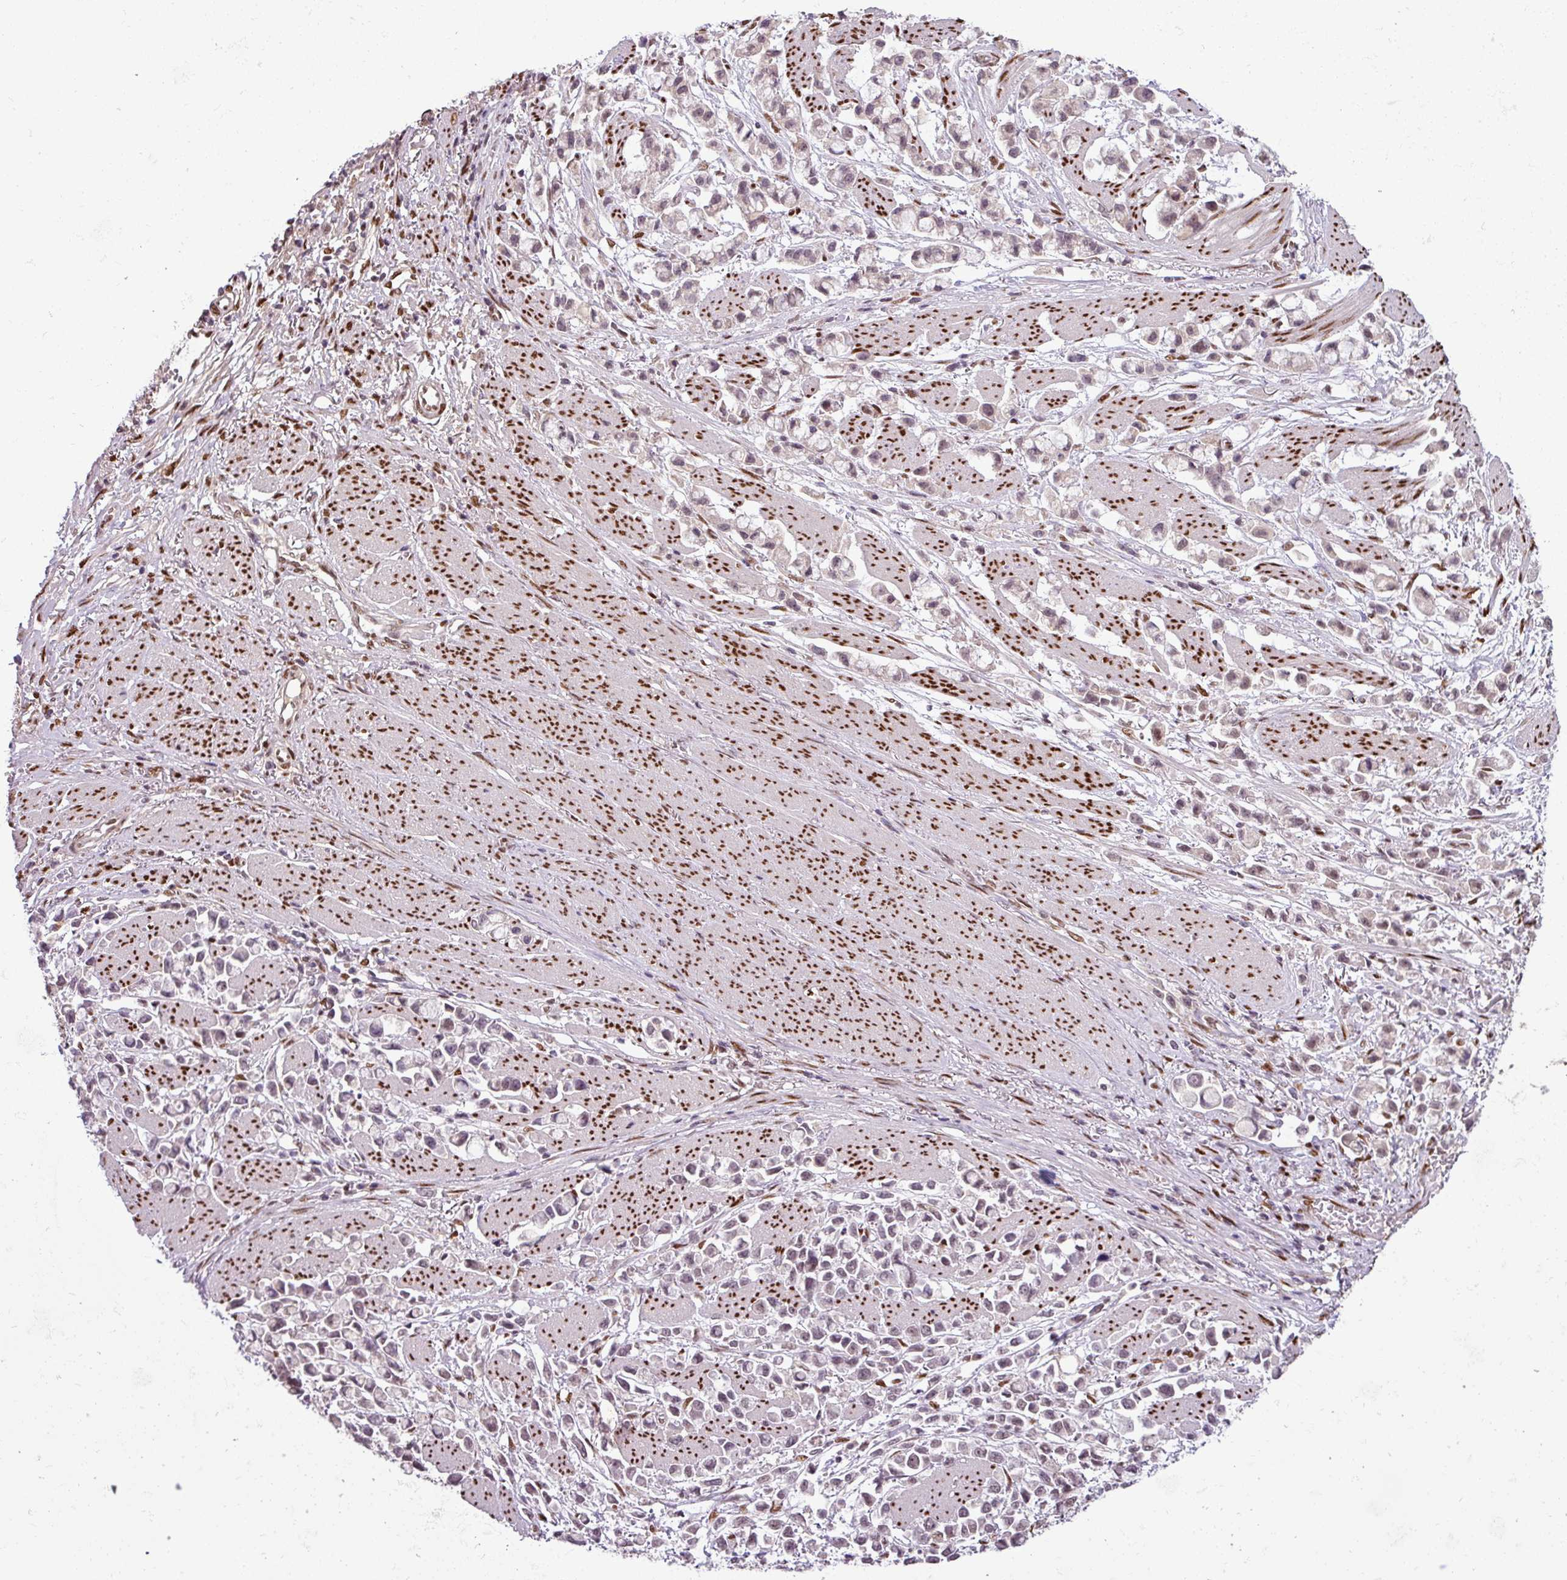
{"staining": {"intensity": "weak", "quantity": "25%-75%", "location": "nuclear"}, "tissue": "stomach cancer", "cell_type": "Tumor cells", "image_type": "cancer", "snomed": [{"axis": "morphology", "description": "Adenocarcinoma, NOS"}, {"axis": "topography", "description": "Stomach"}], "caption": "This photomicrograph reveals stomach adenocarcinoma stained with immunohistochemistry (IHC) to label a protein in brown. The nuclear of tumor cells show weak positivity for the protein. Nuclei are counter-stained blue.", "gene": "IRF2BPL", "patient": {"sex": "female", "age": 81}}